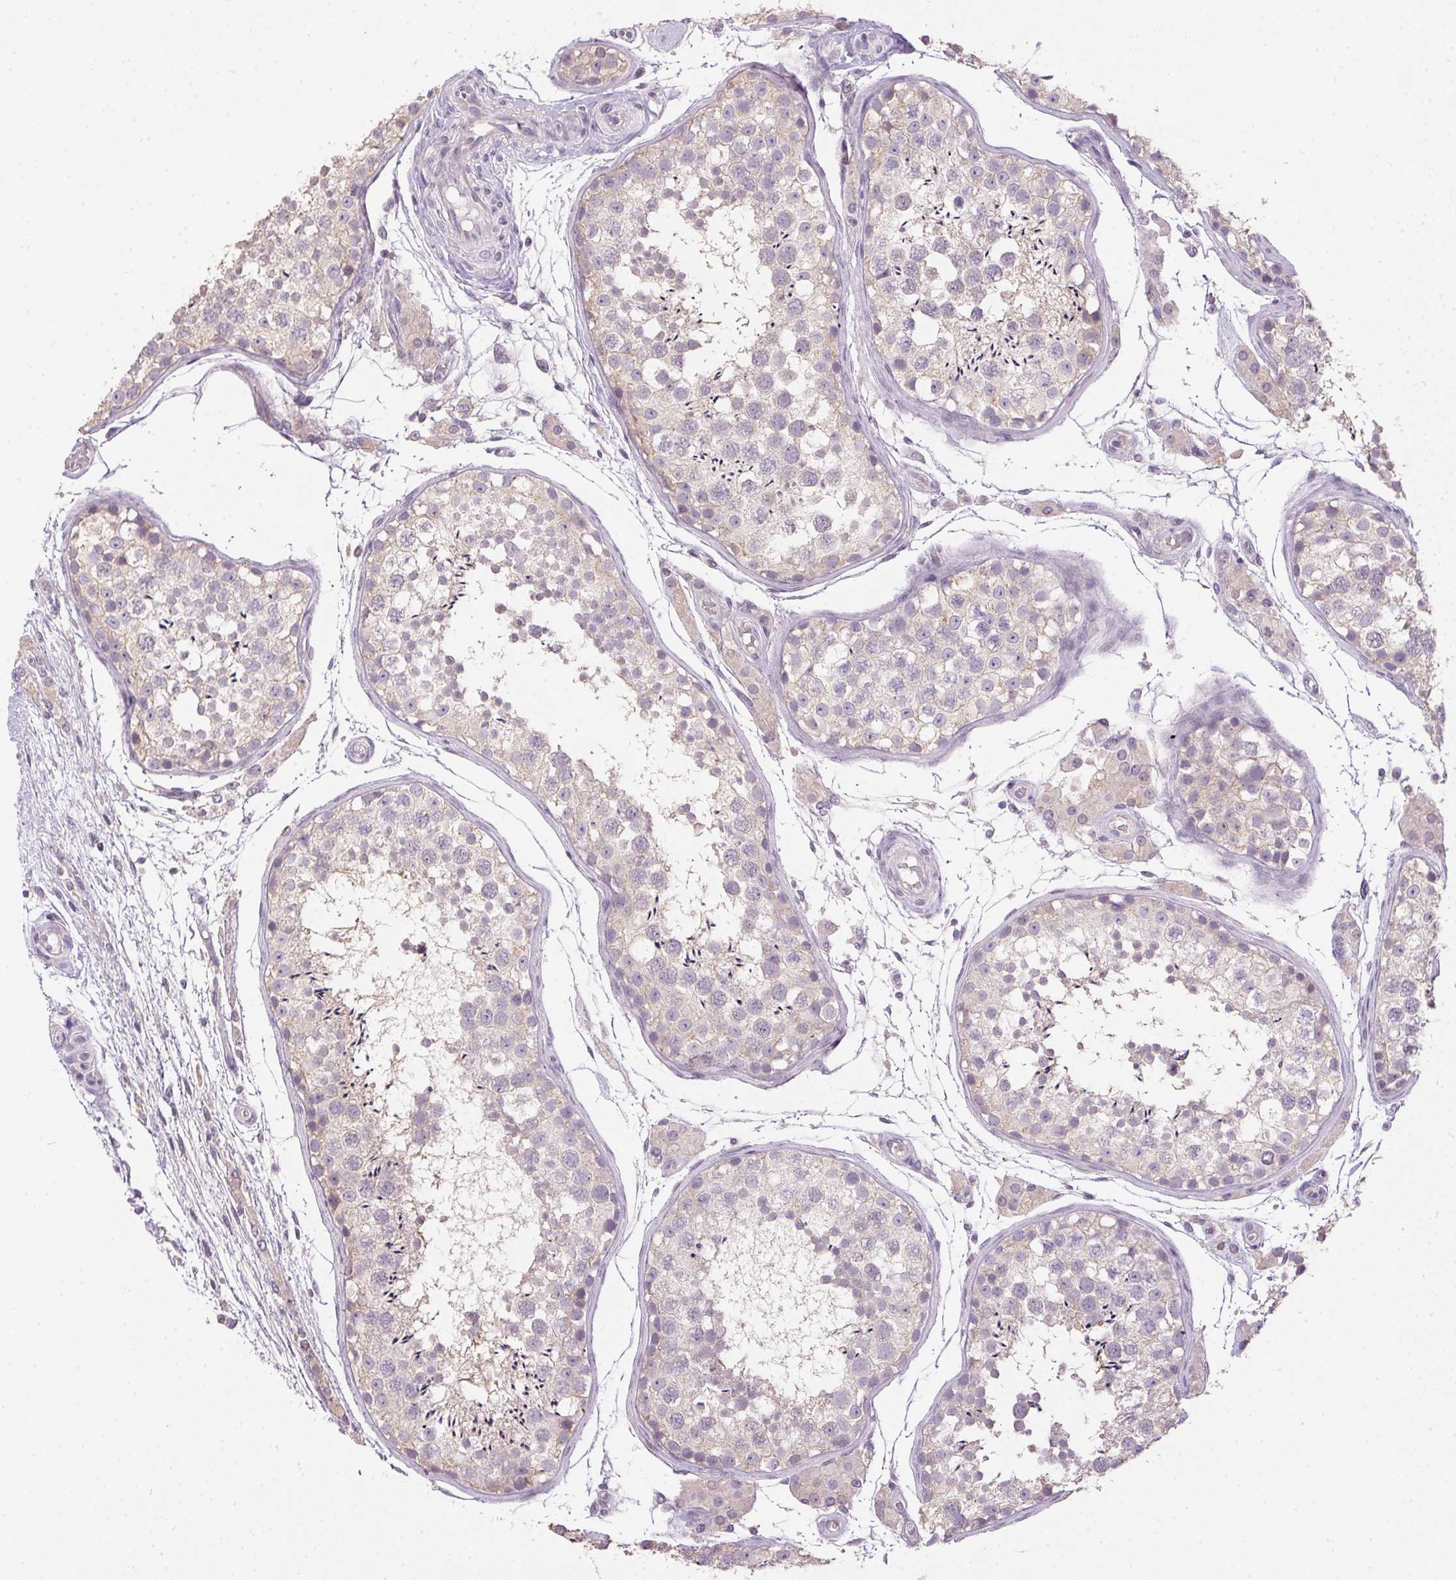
{"staining": {"intensity": "weak", "quantity": "25%-75%", "location": "cytoplasmic/membranous"}, "tissue": "testis", "cell_type": "Cells in seminiferous ducts", "image_type": "normal", "snomed": [{"axis": "morphology", "description": "Normal tissue, NOS"}, {"axis": "morphology", "description": "Seminoma, NOS"}, {"axis": "topography", "description": "Testis"}], "caption": "This is a histology image of immunohistochemistry (IHC) staining of unremarkable testis, which shows weak expression in the cytoplasmic/membranous of cells in seminiferous ducts.", "gene": "SPACA9", "patient": {"sex": "male", "age": 29}}